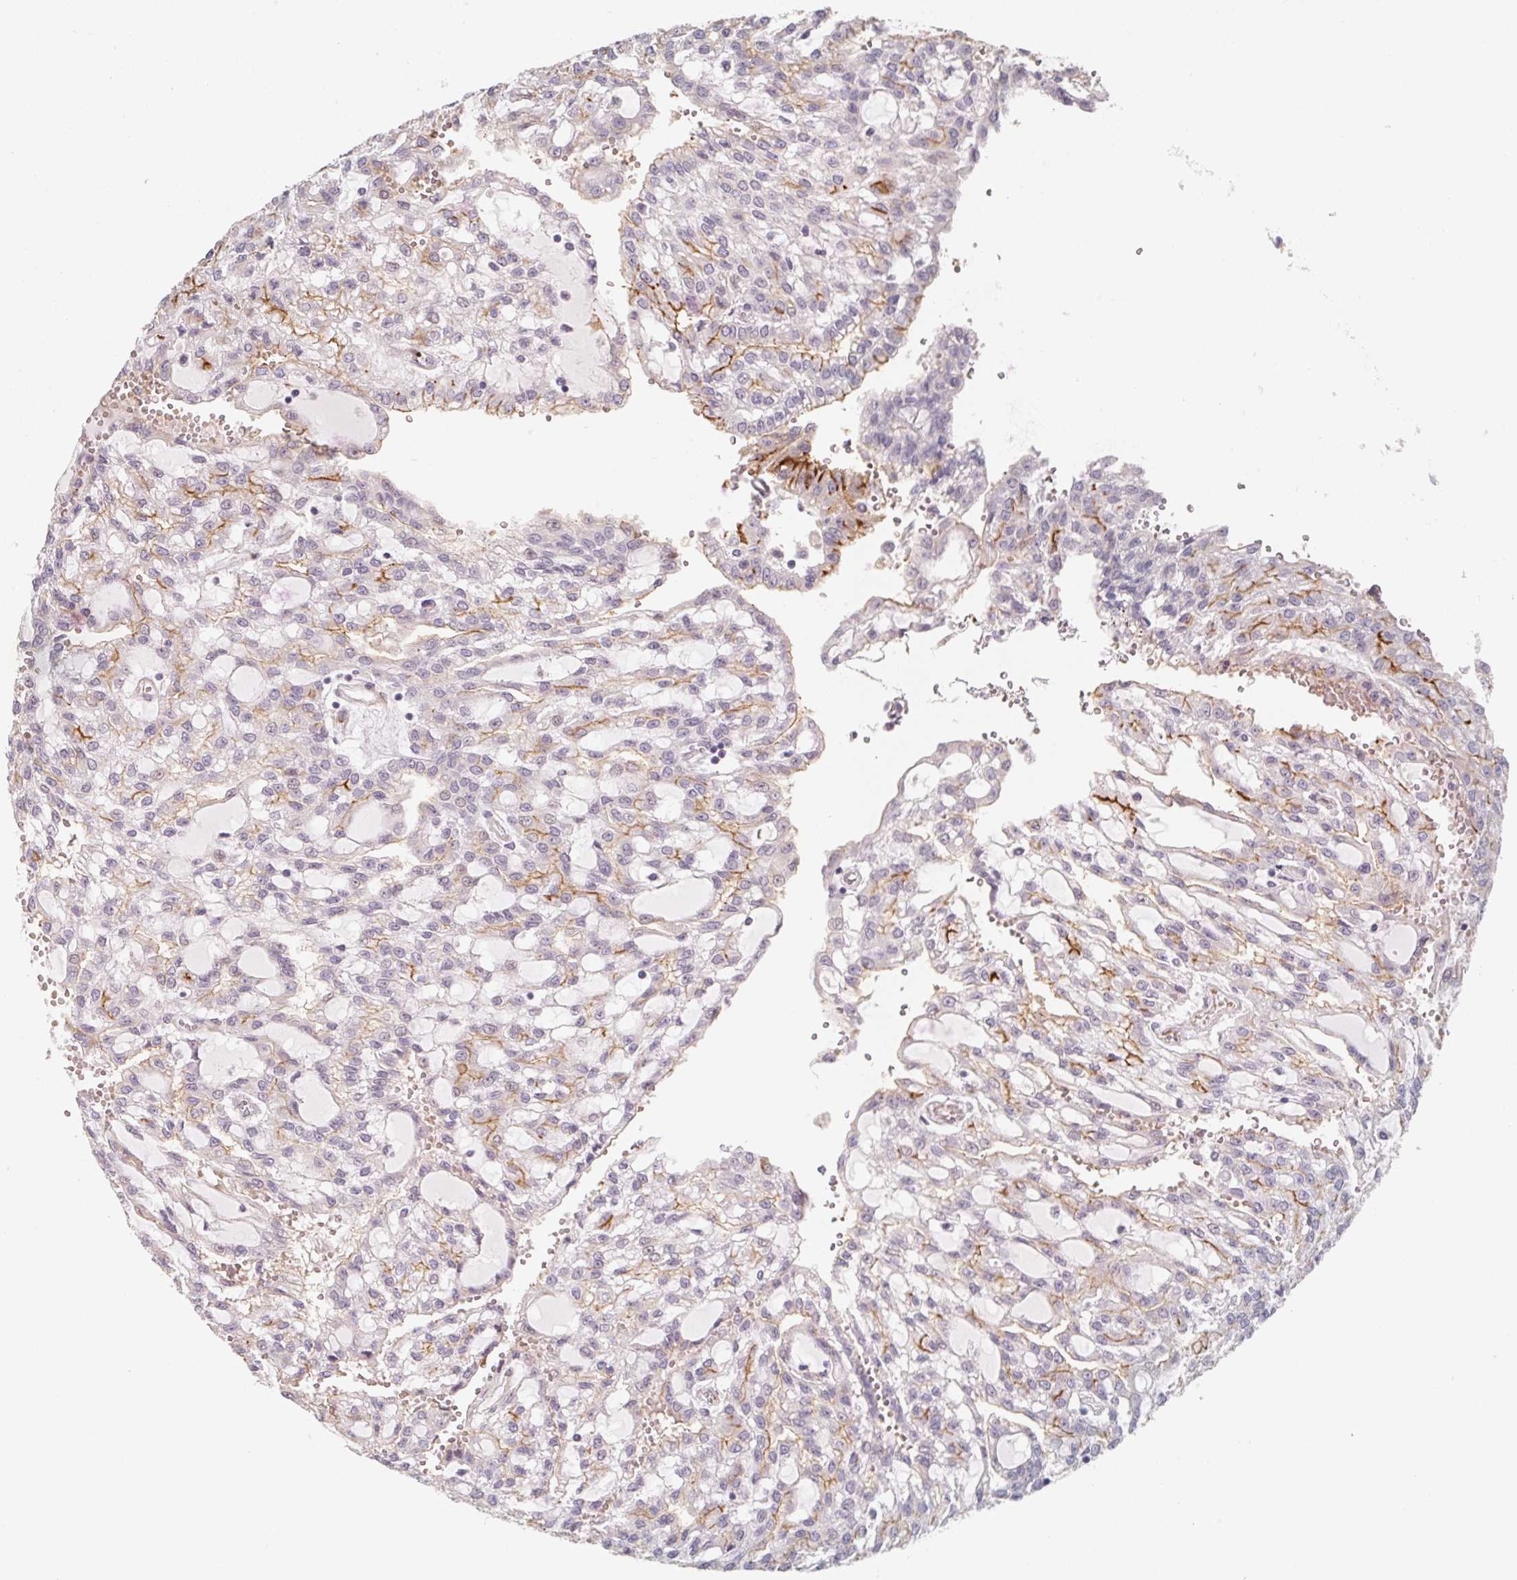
{"staining": {"intensity": "strong", "quantity": "<25%", "location": "cytoplasmic/membranous"}, "tissue": "renal cancer", "cell_type": "Tumor cells", "image_type": "cancer", "snomed": [{"axis": "morphology", "description": "Adenocarcinoma, NOS"}, {"axis": "topography", "description": "Kidney"}], "caption": "High-power microscopy captured an IHC micrograph of renal cancer (adenocarcinoma), revealing strong cytoplasmic/membranous staining in approximately <25% of tumor cells. The protein is shown in brown color, while the nuclei are stained blue.", "gene": "CCDC96", "patient": {"sex": "male", "age": 63}}